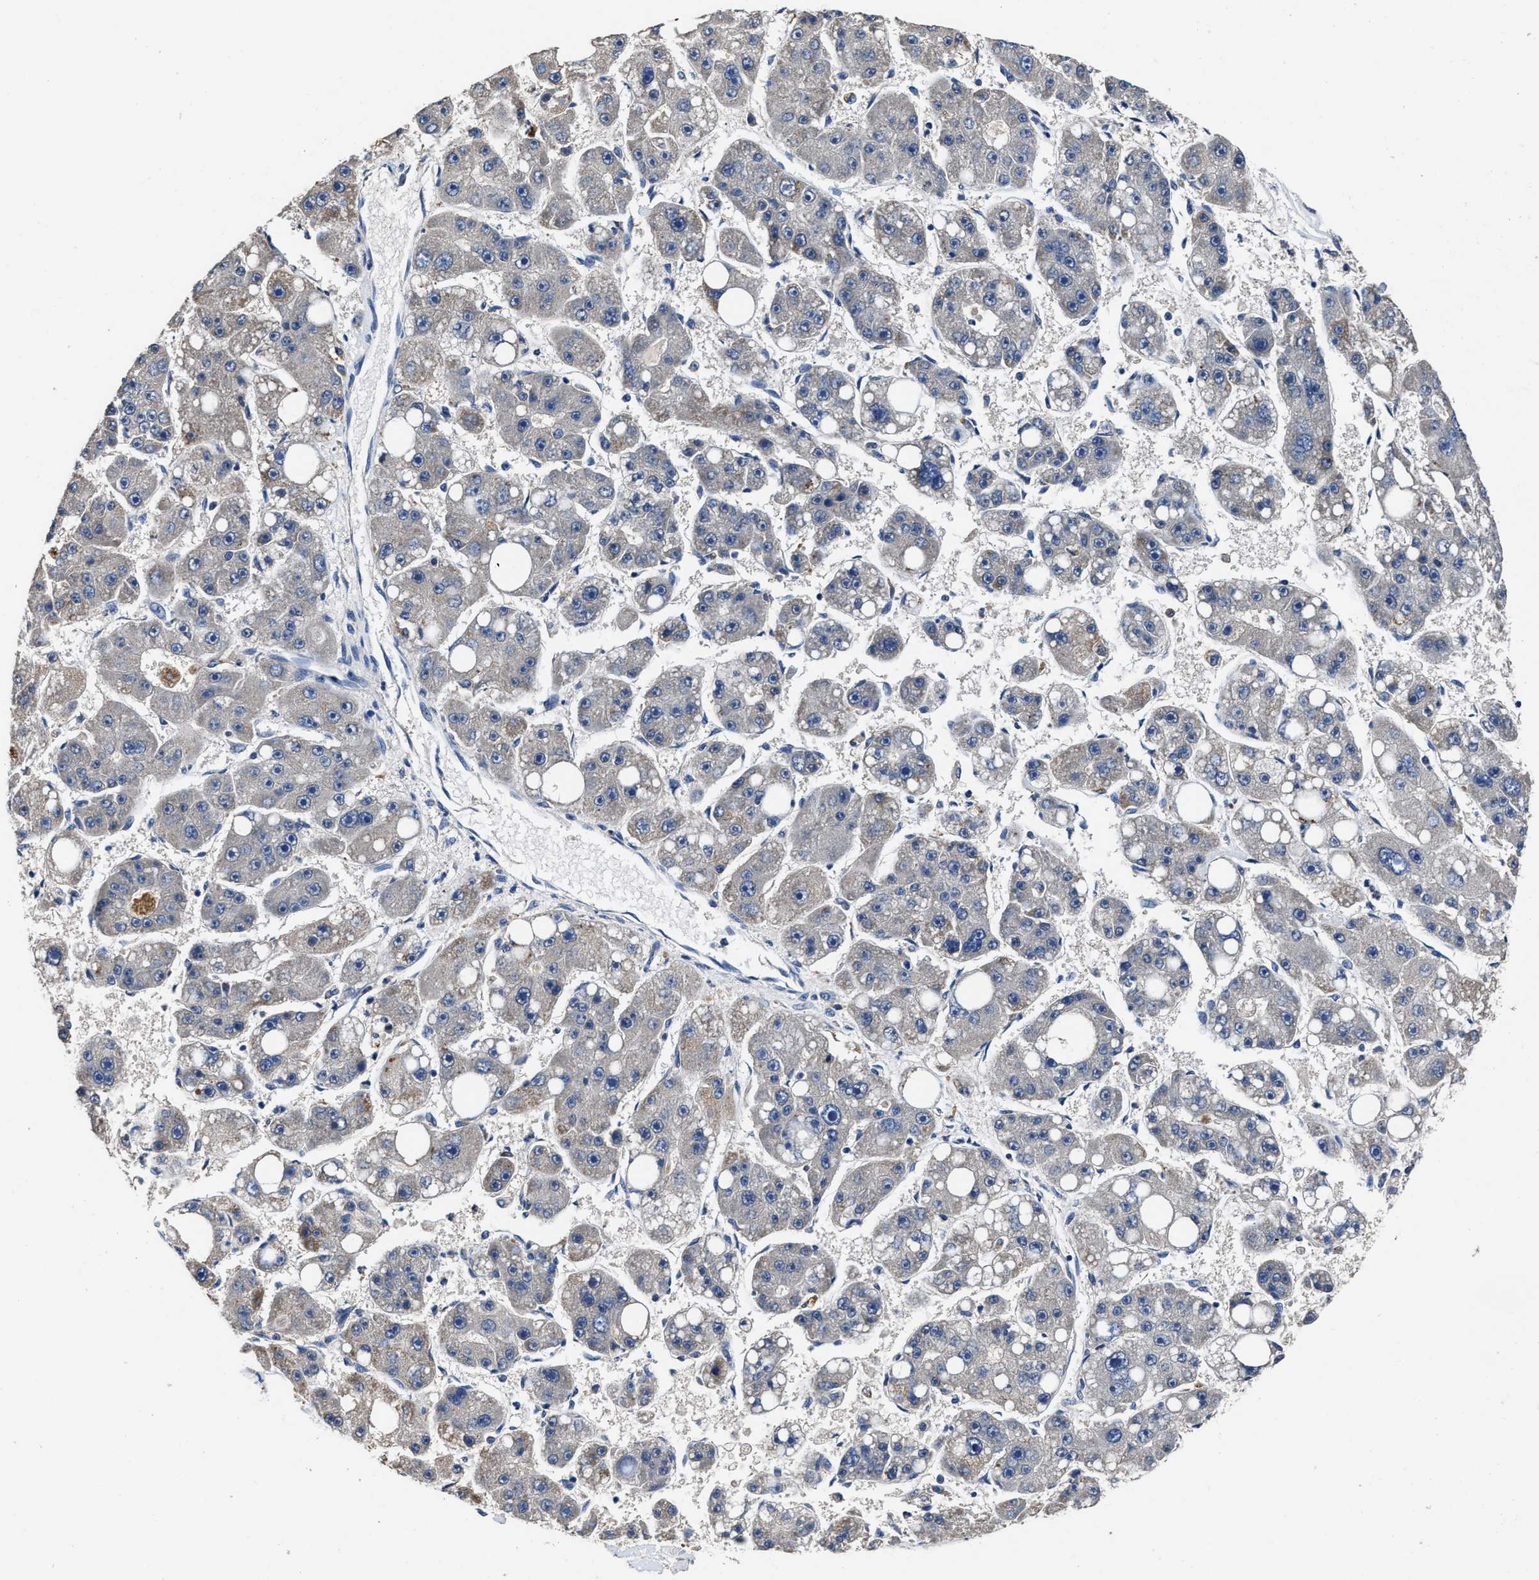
{"staining": {"intensity": "negative", "quantity": "none", "location": "none"}, "tissue": "liver cancer", "cell_type": "Tumor cells", "image_type": "cancer", "snomed": [{"axis": "morphology", "description": "Carcinoma, Hepatocellular, NOS"}, {"axis": "topography", "description": "Liver"}], "caption": "High magnification brightfield microscopy of hepatocellular carcinoma (liver) stained with DAB (brown) and counterstained with hematoxylin (blue): tumor cells show no significant expression. (DAB immunohistochemistry (IHC), high magnification).", "gene": "UBR4", "patient": {"sex": "female", "age": 61}}